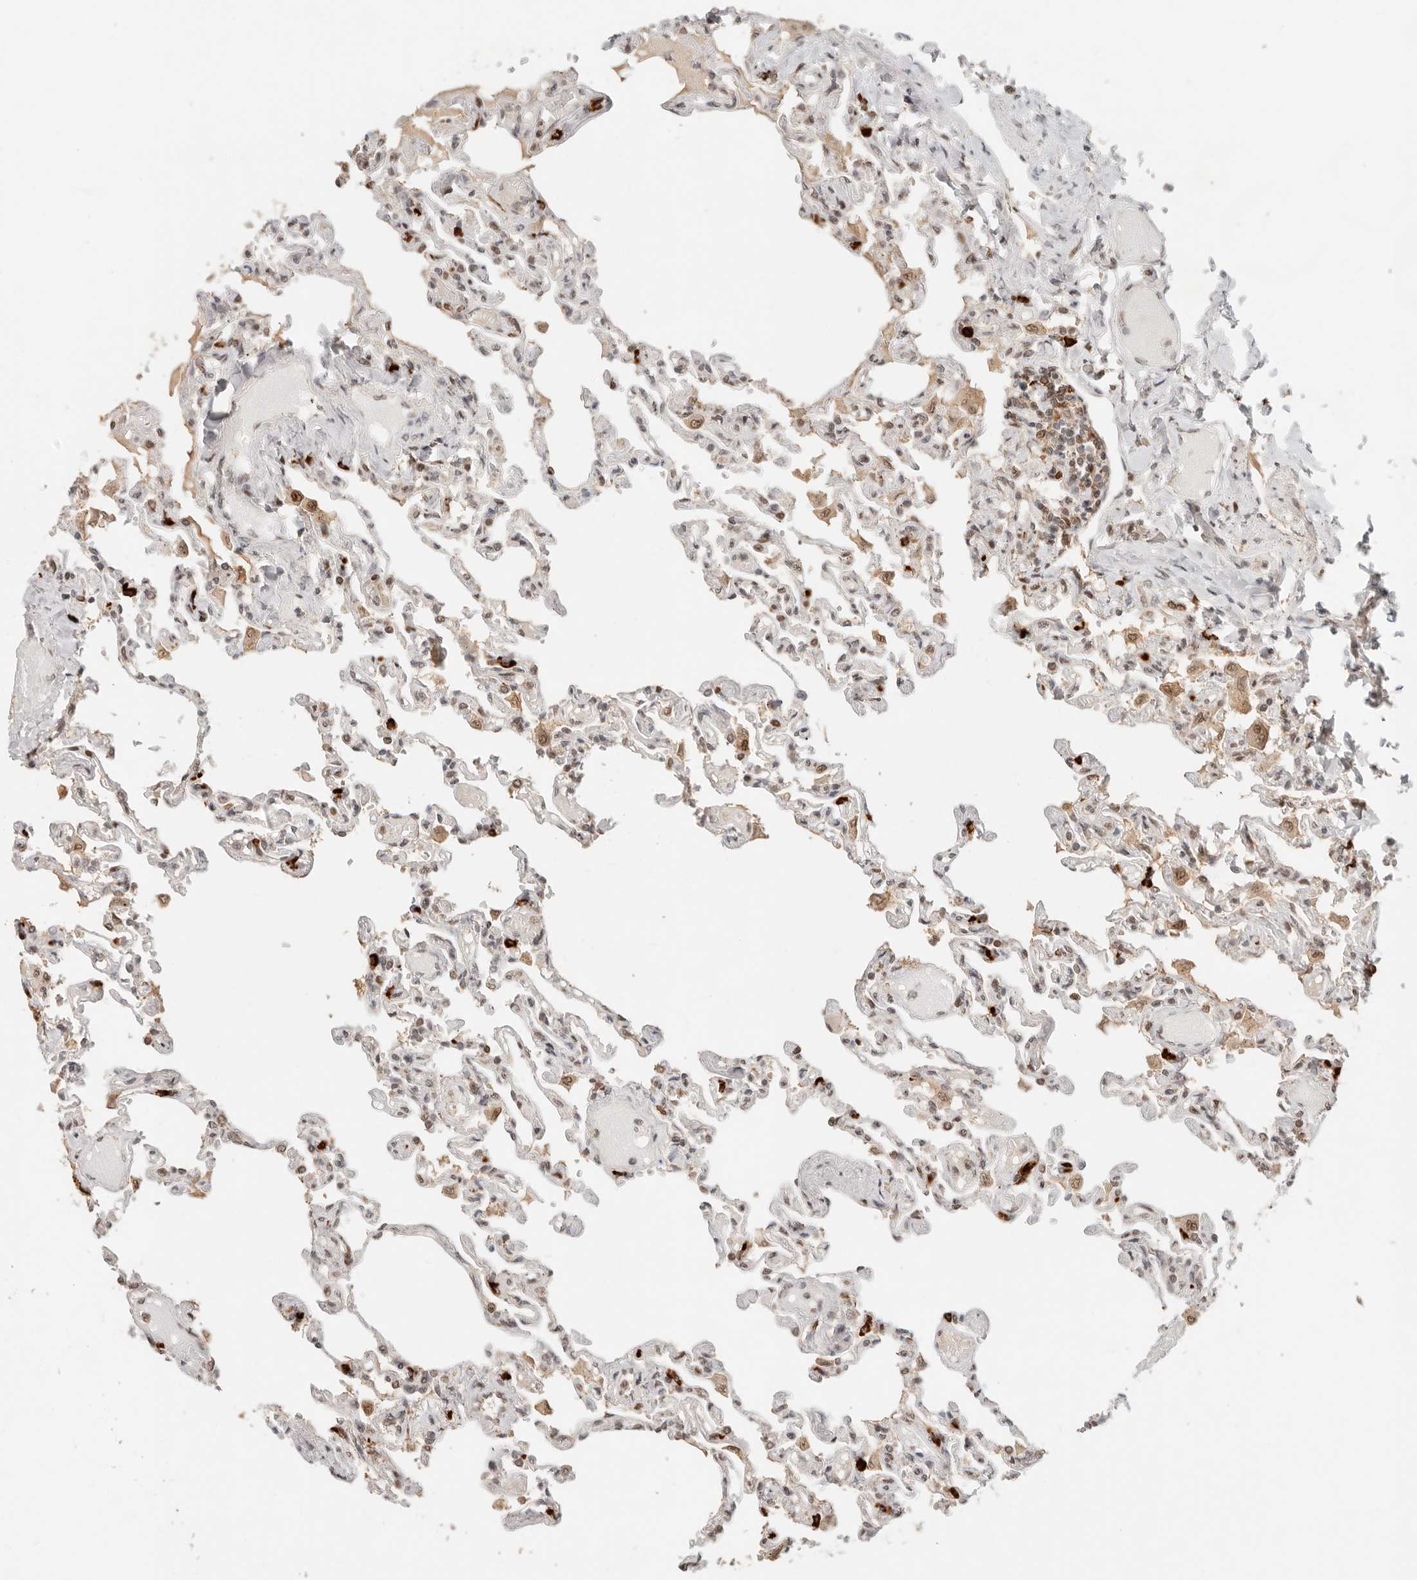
{"staining": {"intensity": "weak", "quantity": "25%-75%", "location": "cytoplasmic/membranous,nuclear"}, "tissue": "lung", "cell_type": "Alveolar cells", "image_type": "normal", "snomed": [{"axis": "morphology", "description": "Normal tissue, NOS"}, {"axis": "topography", "description": "Lung"}], "caption": "Normal lung displays weak cytoplasmic/membranous,nuclear staining in approximately 25%-75% of alveolar cells, visualized by immunohistochemistry.", "gene": "NPAS2", "patient": {"sex": "male", "age": 21}}